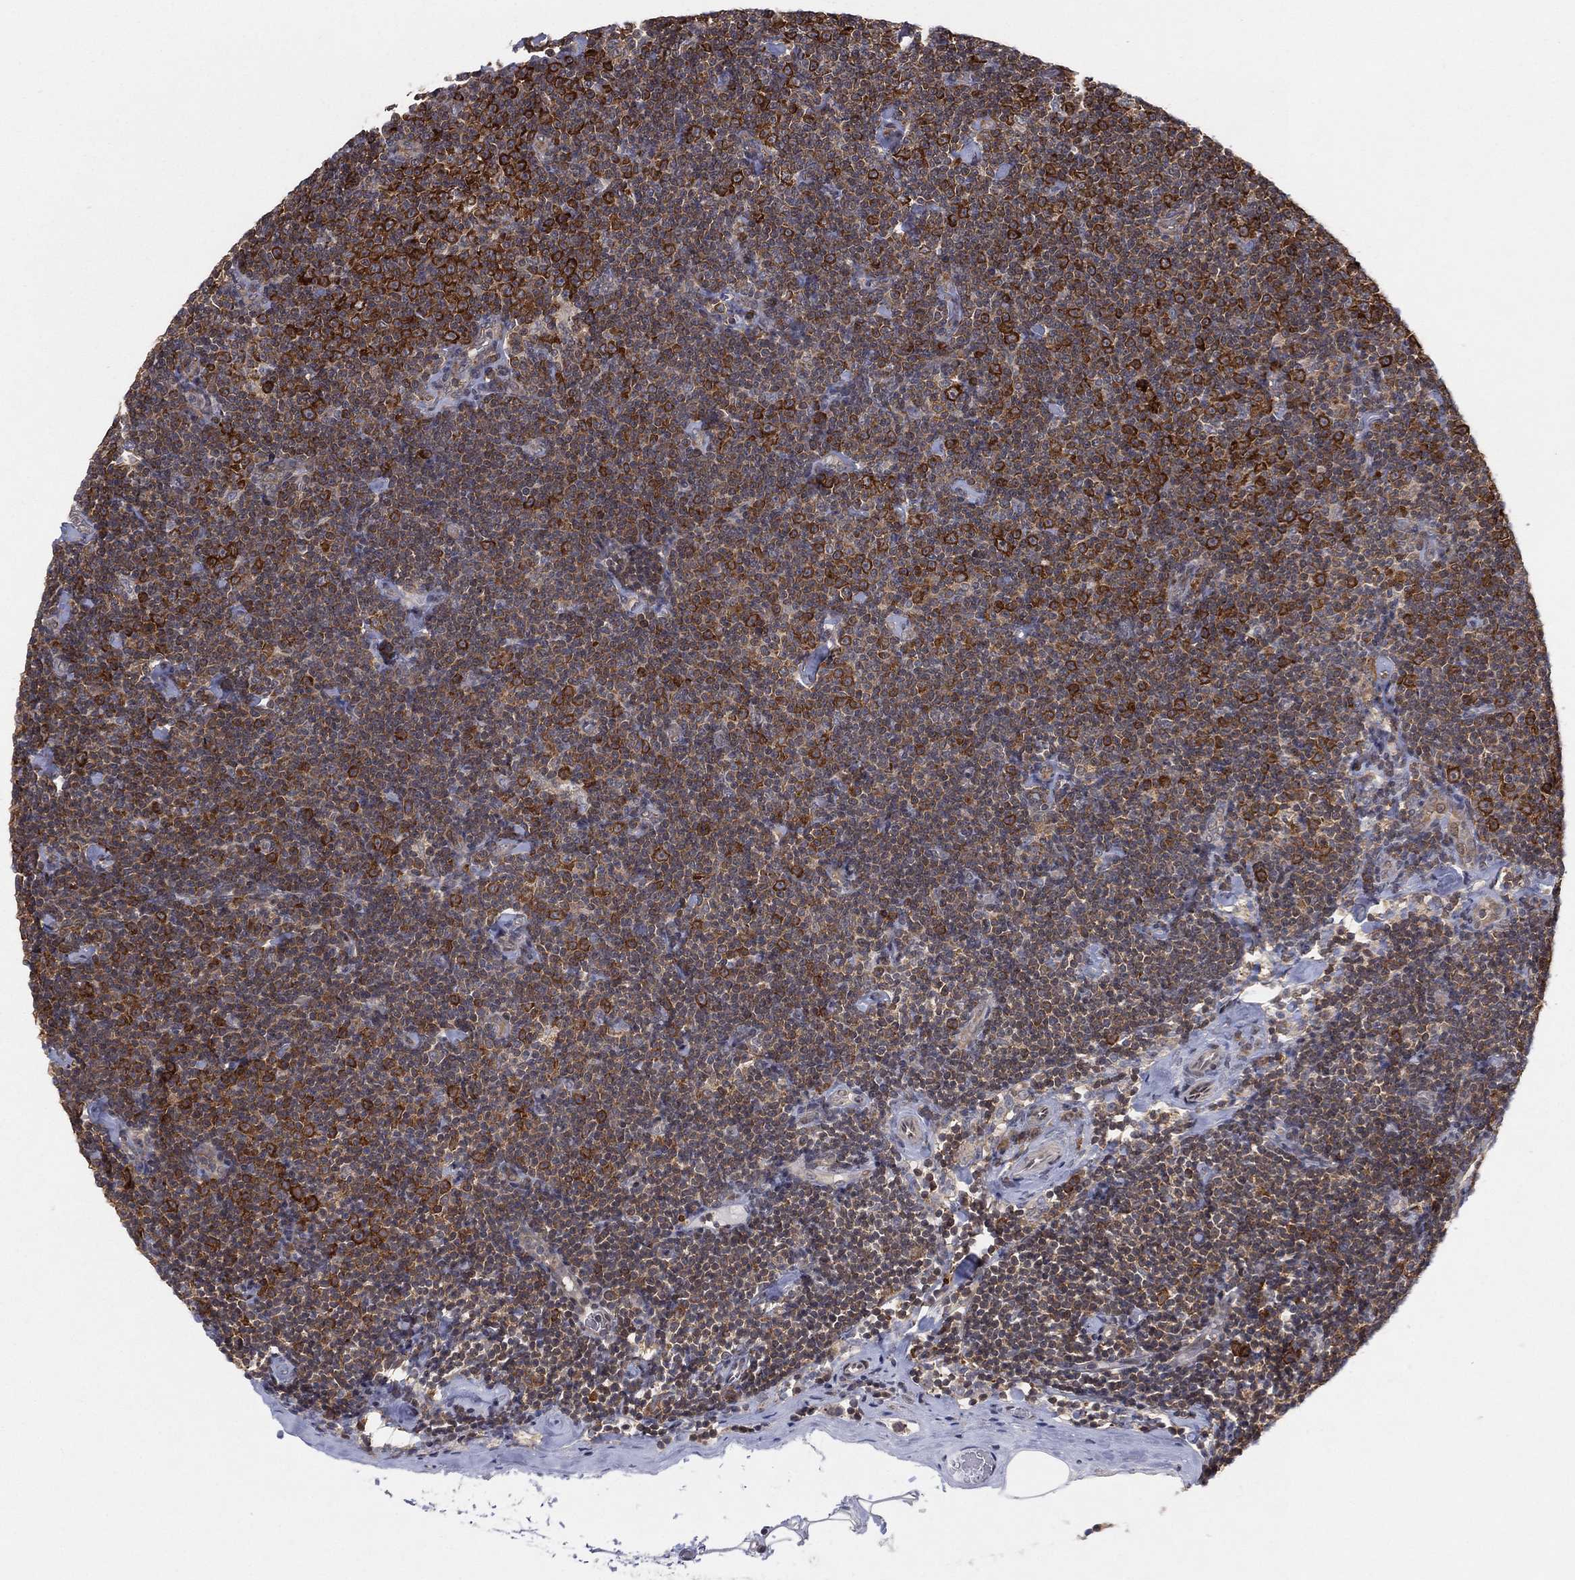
{"staining": {"intensity": "moderate", "quantity": ">75%", "location": "cytoplasmic/membranous"}, "tissue": "lymphoma", "cell_type": "Tumor cells", "image_type": "cancer", "snomed": [{"axis": "morphology", "description": "Malignant lymphoma, non-Hodgkin's type, Low grade"}, {"axis": "topography", "description": "Lymph node"}], "caption": "Immunohistochemical staining of human malignant lymphoma, non-Hodgkin's type (low-grade) demonstrates medium levels of moderate cytoplasmic/membranous protein staining in approximately >75% of tumor cells.", "gene": "TMTC4", "patient": {"sex": "male", "age": 81}}